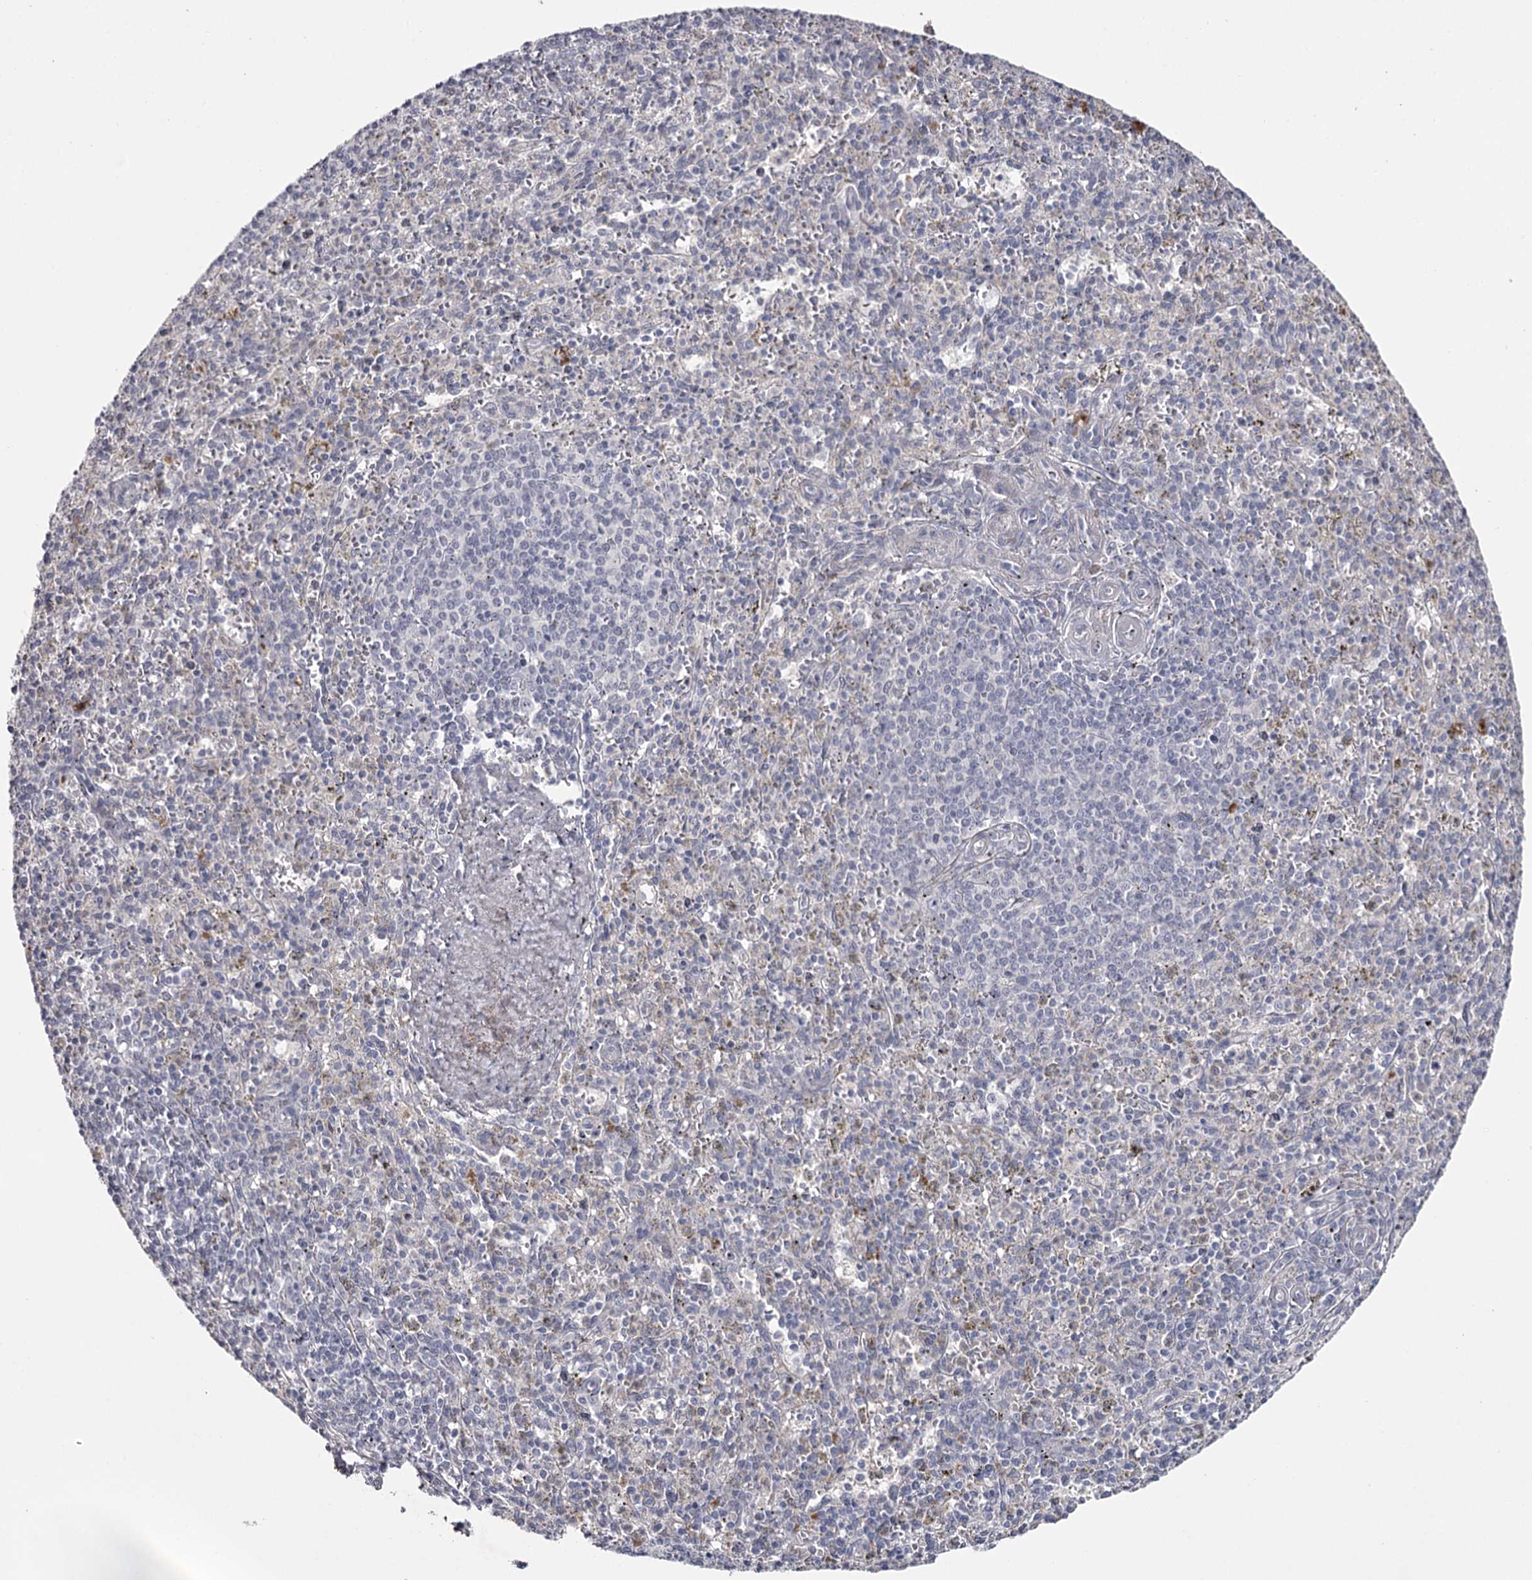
{"staining": {"intensity": "negative", "quantity": "none", "location": "none"}, "tissue": "spleen", "cell_type": "Cells in red pulp", "image_type": "normal", "snomed": [{"axis": "morphology", "description": "Normal tissue, NOS"}, {"axis": "topography", "description": "Spleen"}], "caption": "Protein analysis of normal spleen displays no significant positivity in cells in red pulp.", "gene": "FDXACB1", "patient": {"sex": "male", "age": 72}}